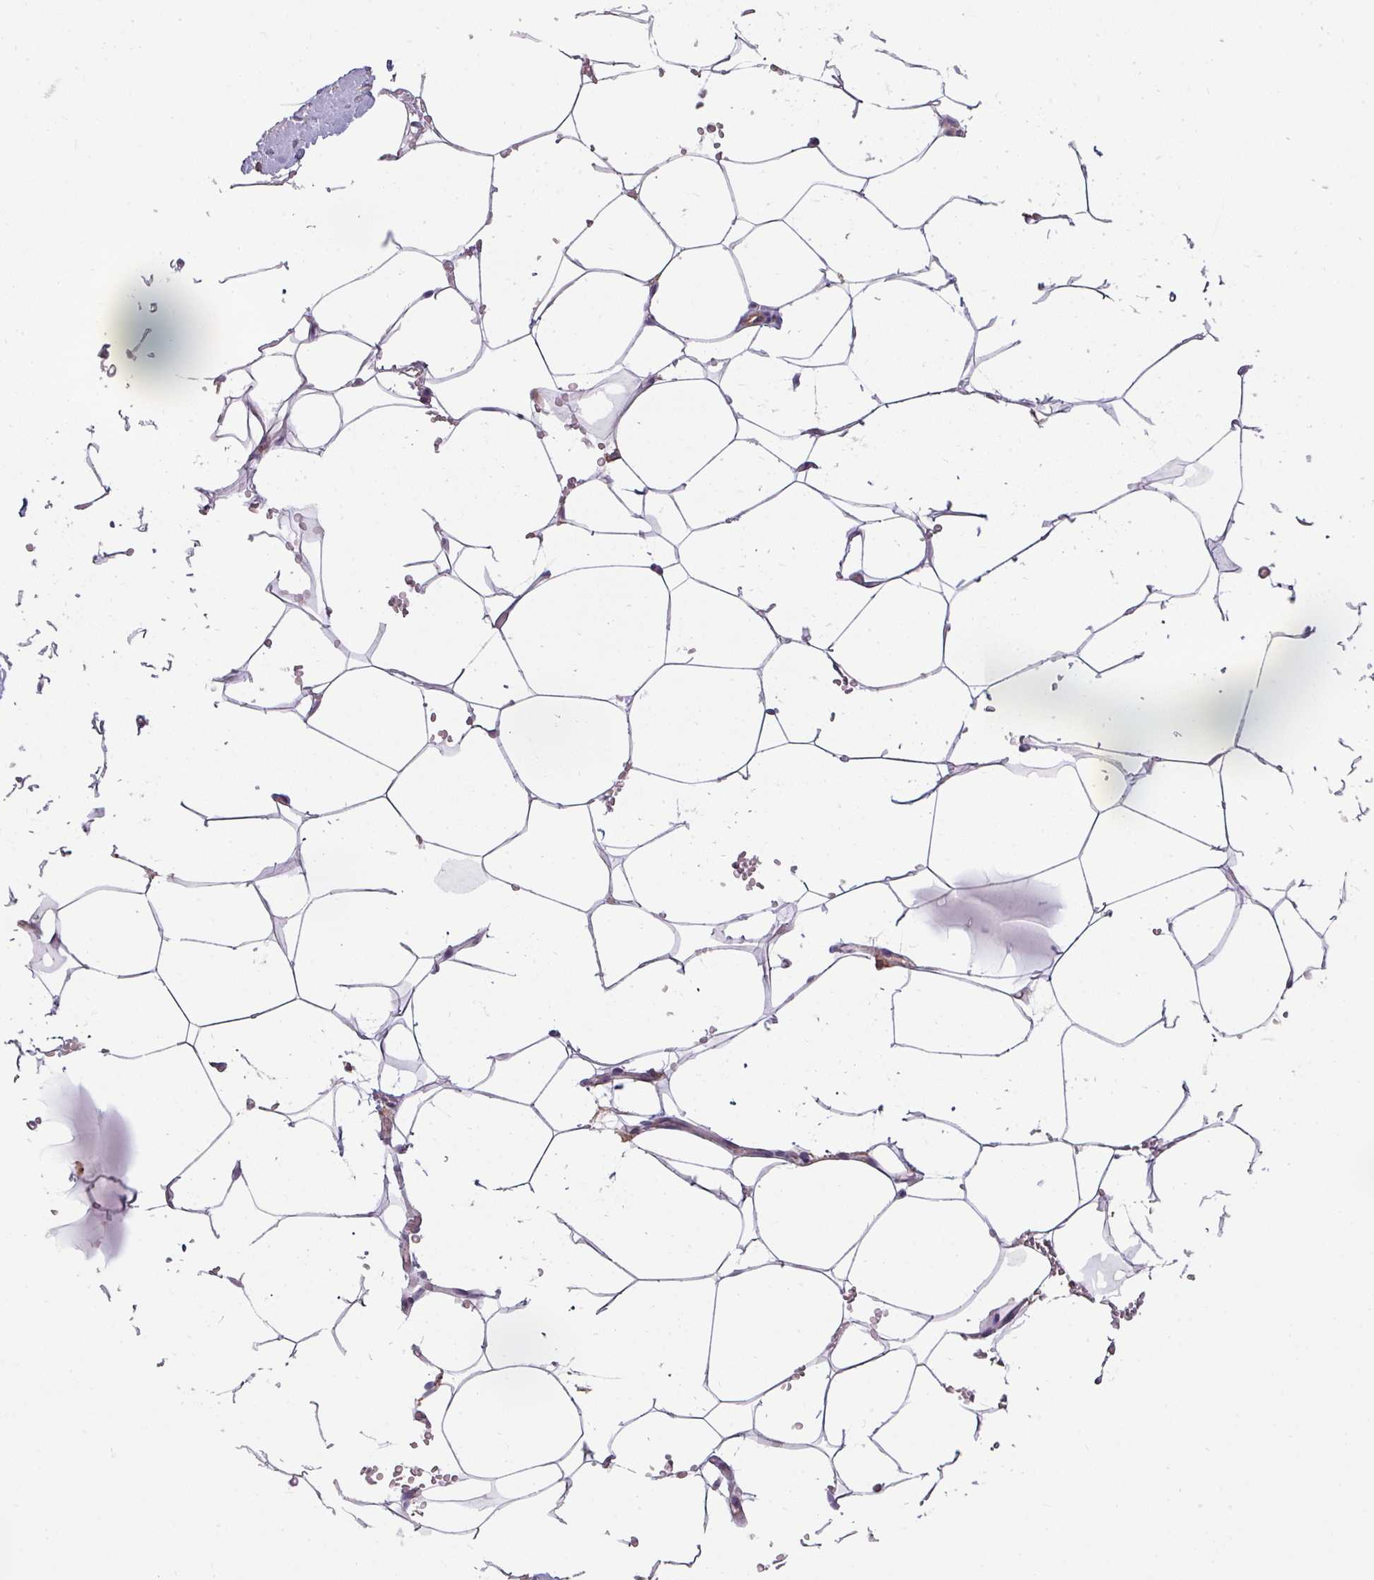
{"staining": {"intensity": "negative", "quantity": "none", "location": "none"}, "tissue": "breast", "cell_type": "Adipocytes", "image_type": "normal", "snomed": [{"axis": "morphology", "description": "Normal tissue, NOS"}, {"axis": "topography", "description": "Breast"}], "caption": "IHC histopathology image of benign breast: breast stained with DAB demonstrates no significant protein expression in adipocytes.", "gene": "ZNF835", "patient": {"sex": "female", "age": 27}}